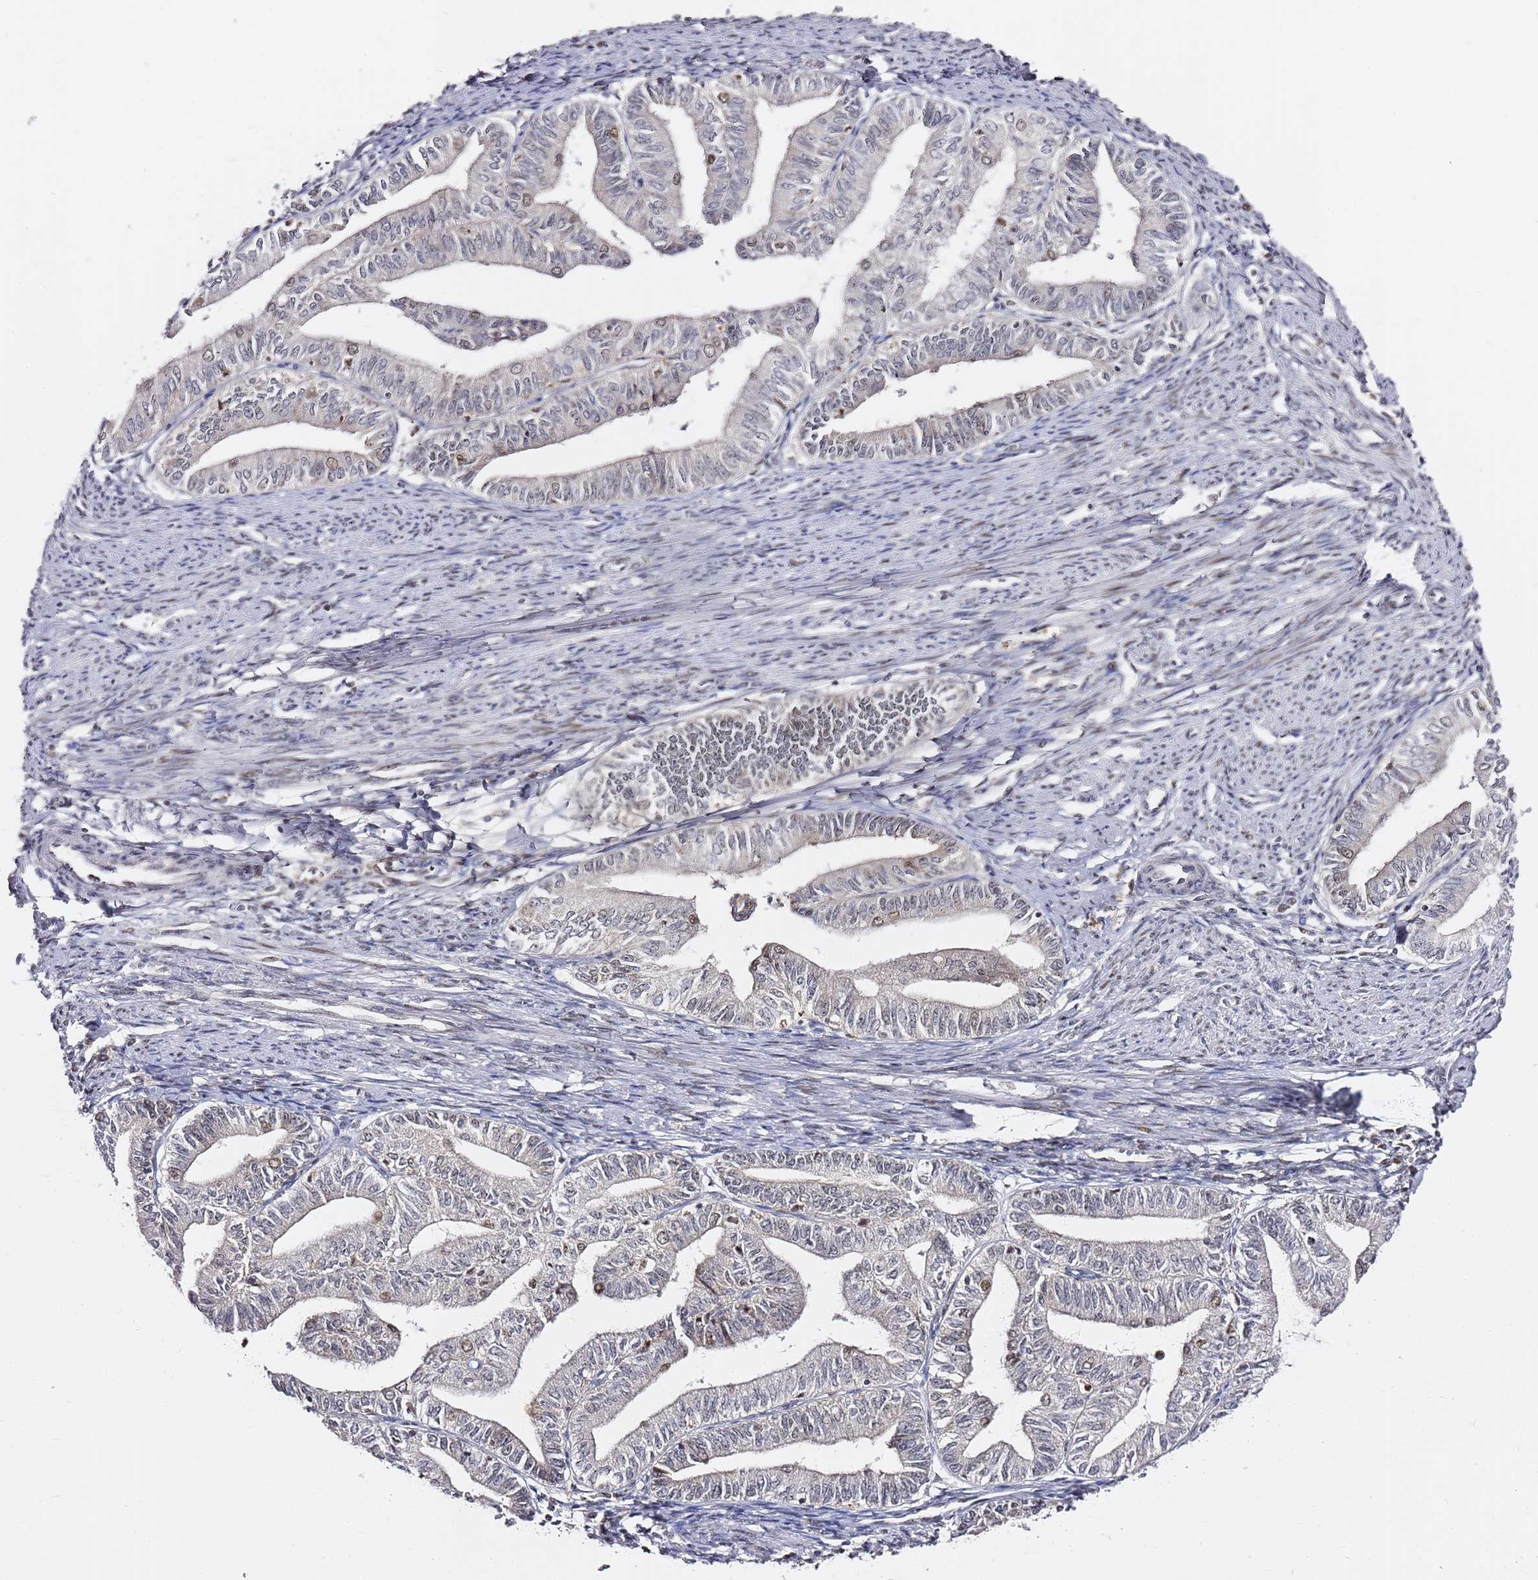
{"staining": {"intensity": "negative", "quantity": "none", "location": "none"}, "tissue": "endometrial cancer", "cell_type": "Tumor cells", "image_type": "cancer", "snomed": [{"axis": "morphology", "description": "Adenocarcinoma, NOS"}, {"axis": "topography", "description": "Endometrium"}], "caption": "An image of human endometrial cancer (adenocarcinoma) is negative for staining in tumor cells.", "gene": "FCF1", "patient": {"sex": "female", "age": 66}}